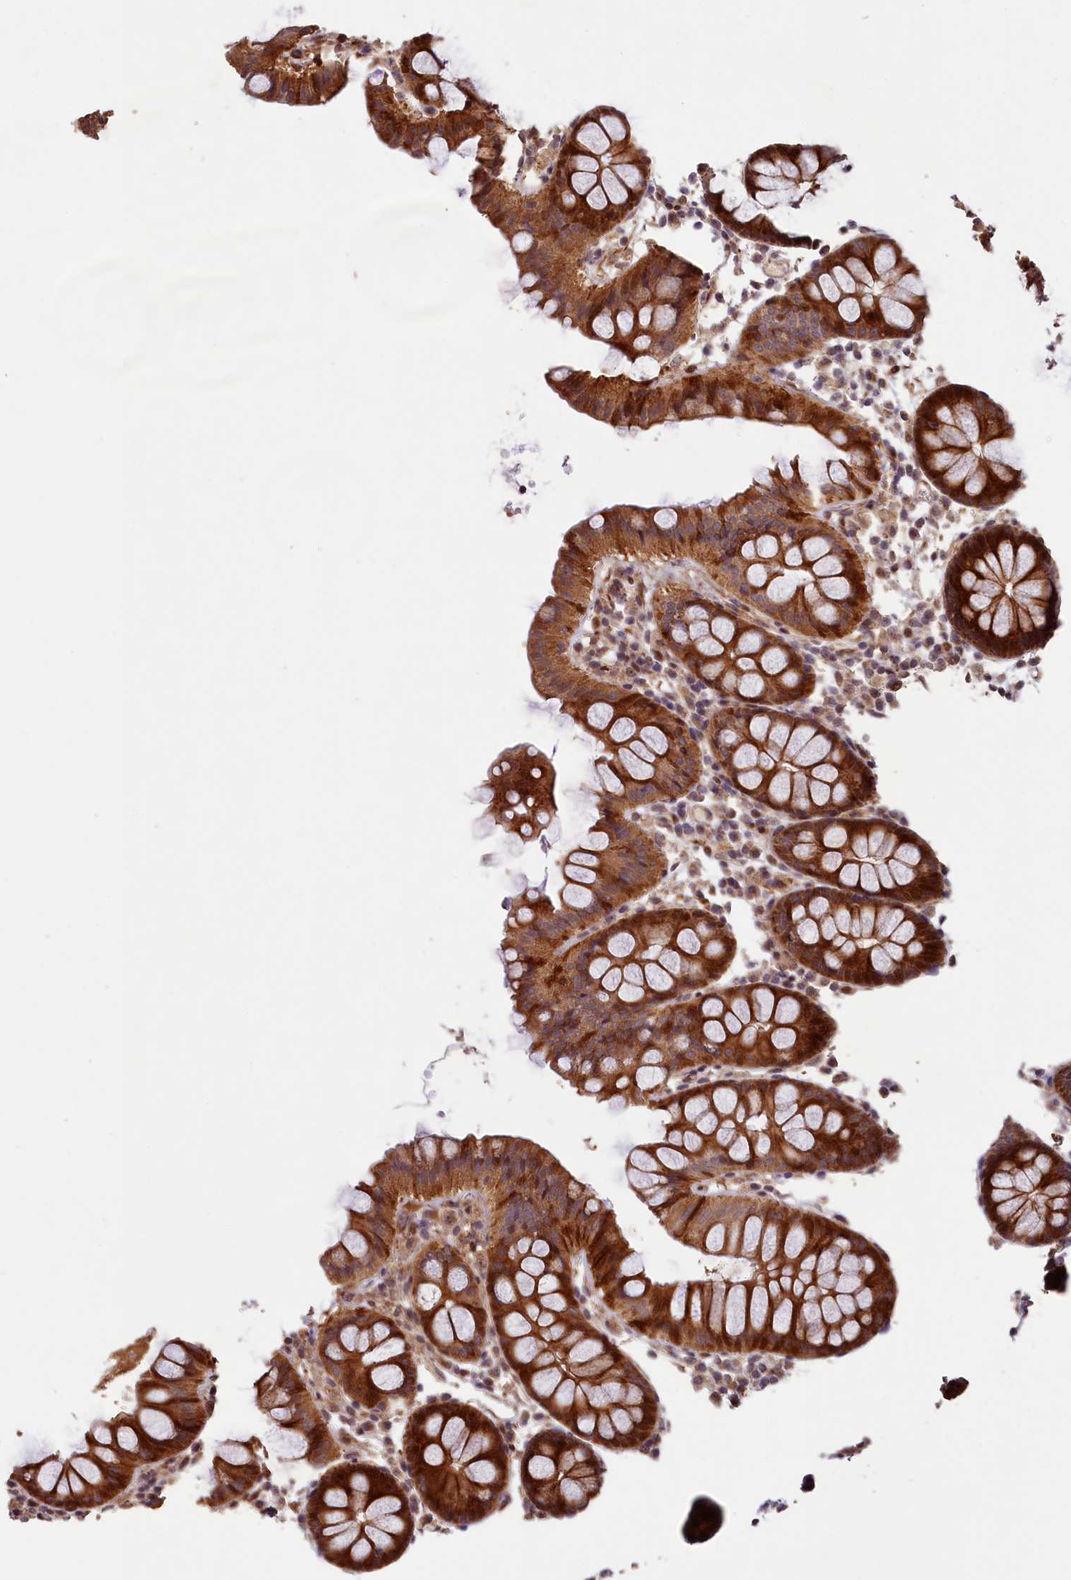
{"staining": {"intensity": "moderate", "quantity": ">75%", "location": "cytoplasmic/membranous"}, "tissue": "colon", "cell_type": "Endothelial cells", "image_type": "normal", "snomed": [{"axis": "morphology", "description": "Normal tissue, NOS"}, {"axis": "topography", "description": "Colon"}], "caption": "Brown immunohistochemical staining in benign human colon displays moderate cytoplasmic/membranous expression in approximately >75% of endothelial cells.", "gene": "SHPRH", "patient": {"sex": "male", "age": 75}}